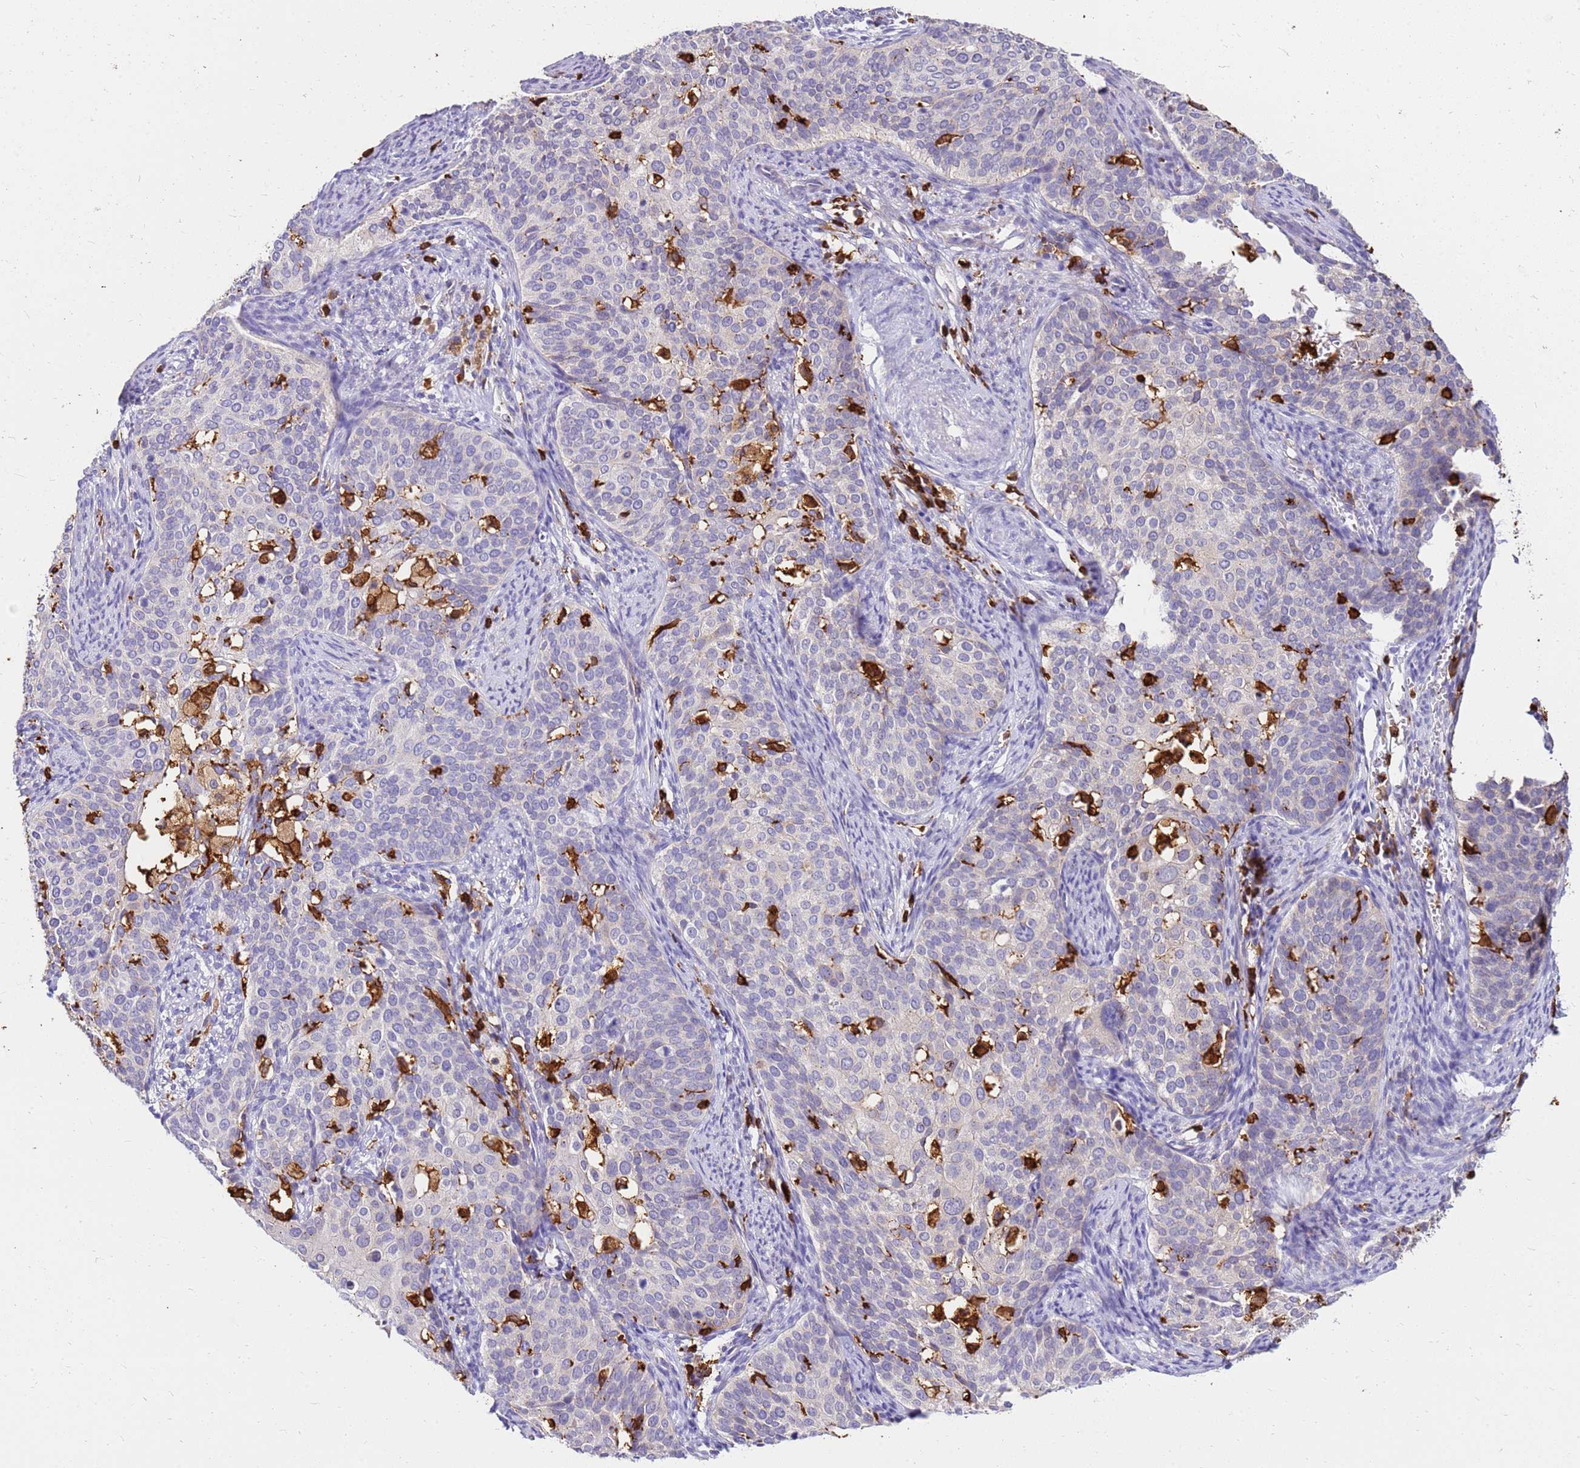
{"staining": {"intensity": "negative", "quantity": "none", "location": "none"}, "tissue": "cervical cancer", "cell_type": "Tumor cells", "image_type": "cancer", "snomed": [{"axis": "morphology", "description": "Squamous cell carcinoma, NOS"}, {"axis": "topography", "description": "Cervix"}], "caption": "This is an IHC histopathology image of human cervical squamous cell carcinoma. There is no positivity in tumor cells.", "gene": "CORO1A", "patient": {"sex": "female", "age": 44}}